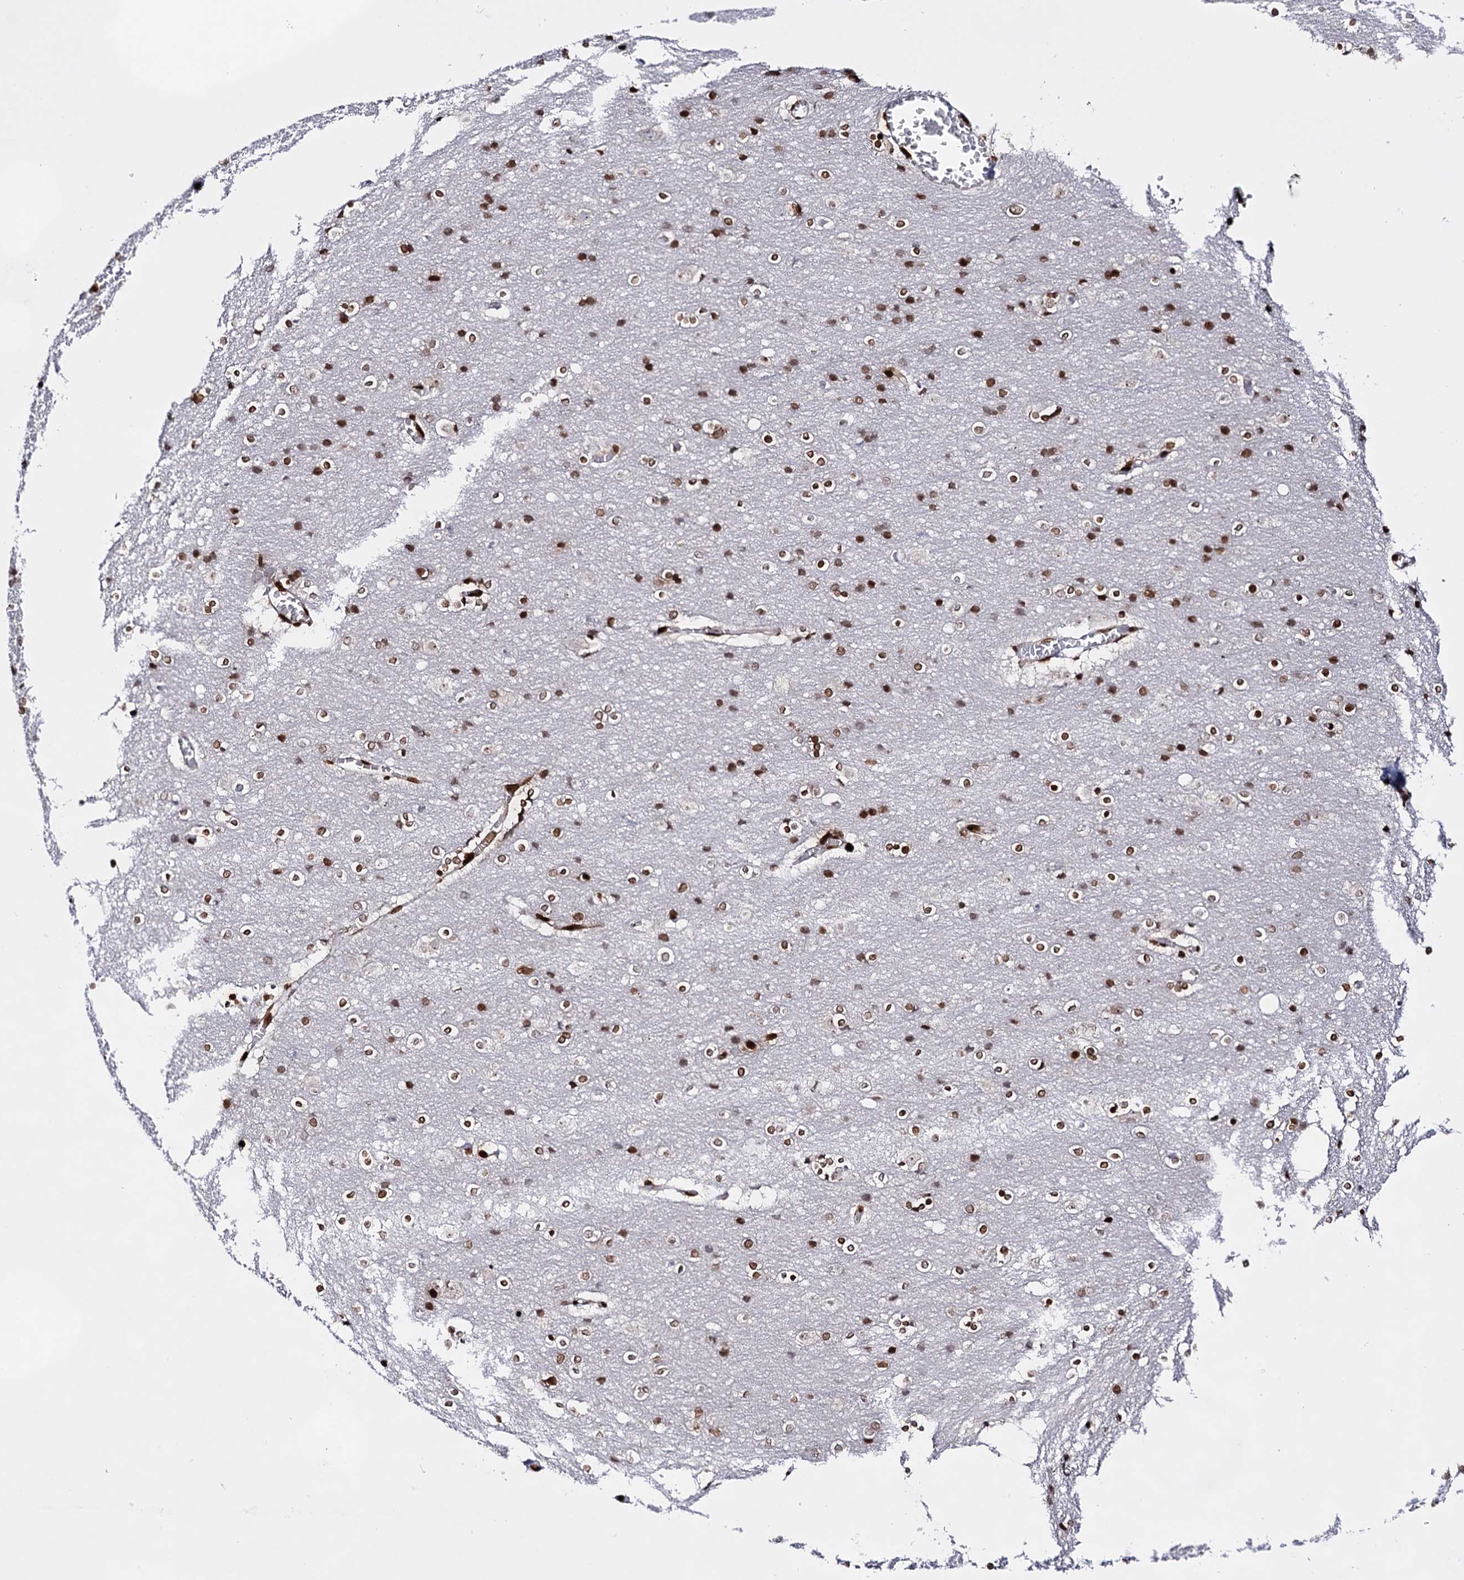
{"staining": {"intensity": "strong", "quantity": ">75%", "location": "nuclear"}, "tissue": "cerebral cortex", "cell_type": "Endothelial cells", "image_type": "normal", "snomed": [{"axis": "morphology", "description": "Normal tissue, NOS"}, {"axis": "topography", "description": "Cerebral cortex"}], "caption": "A high-resolution image shows IHC staining of unremarkable cerebral cortex, which displays strong nuclear positivity in approximately >75% of endothelial cells.", "gene": "HMGB2", "patient": {"sex": "male", "age": 54}}